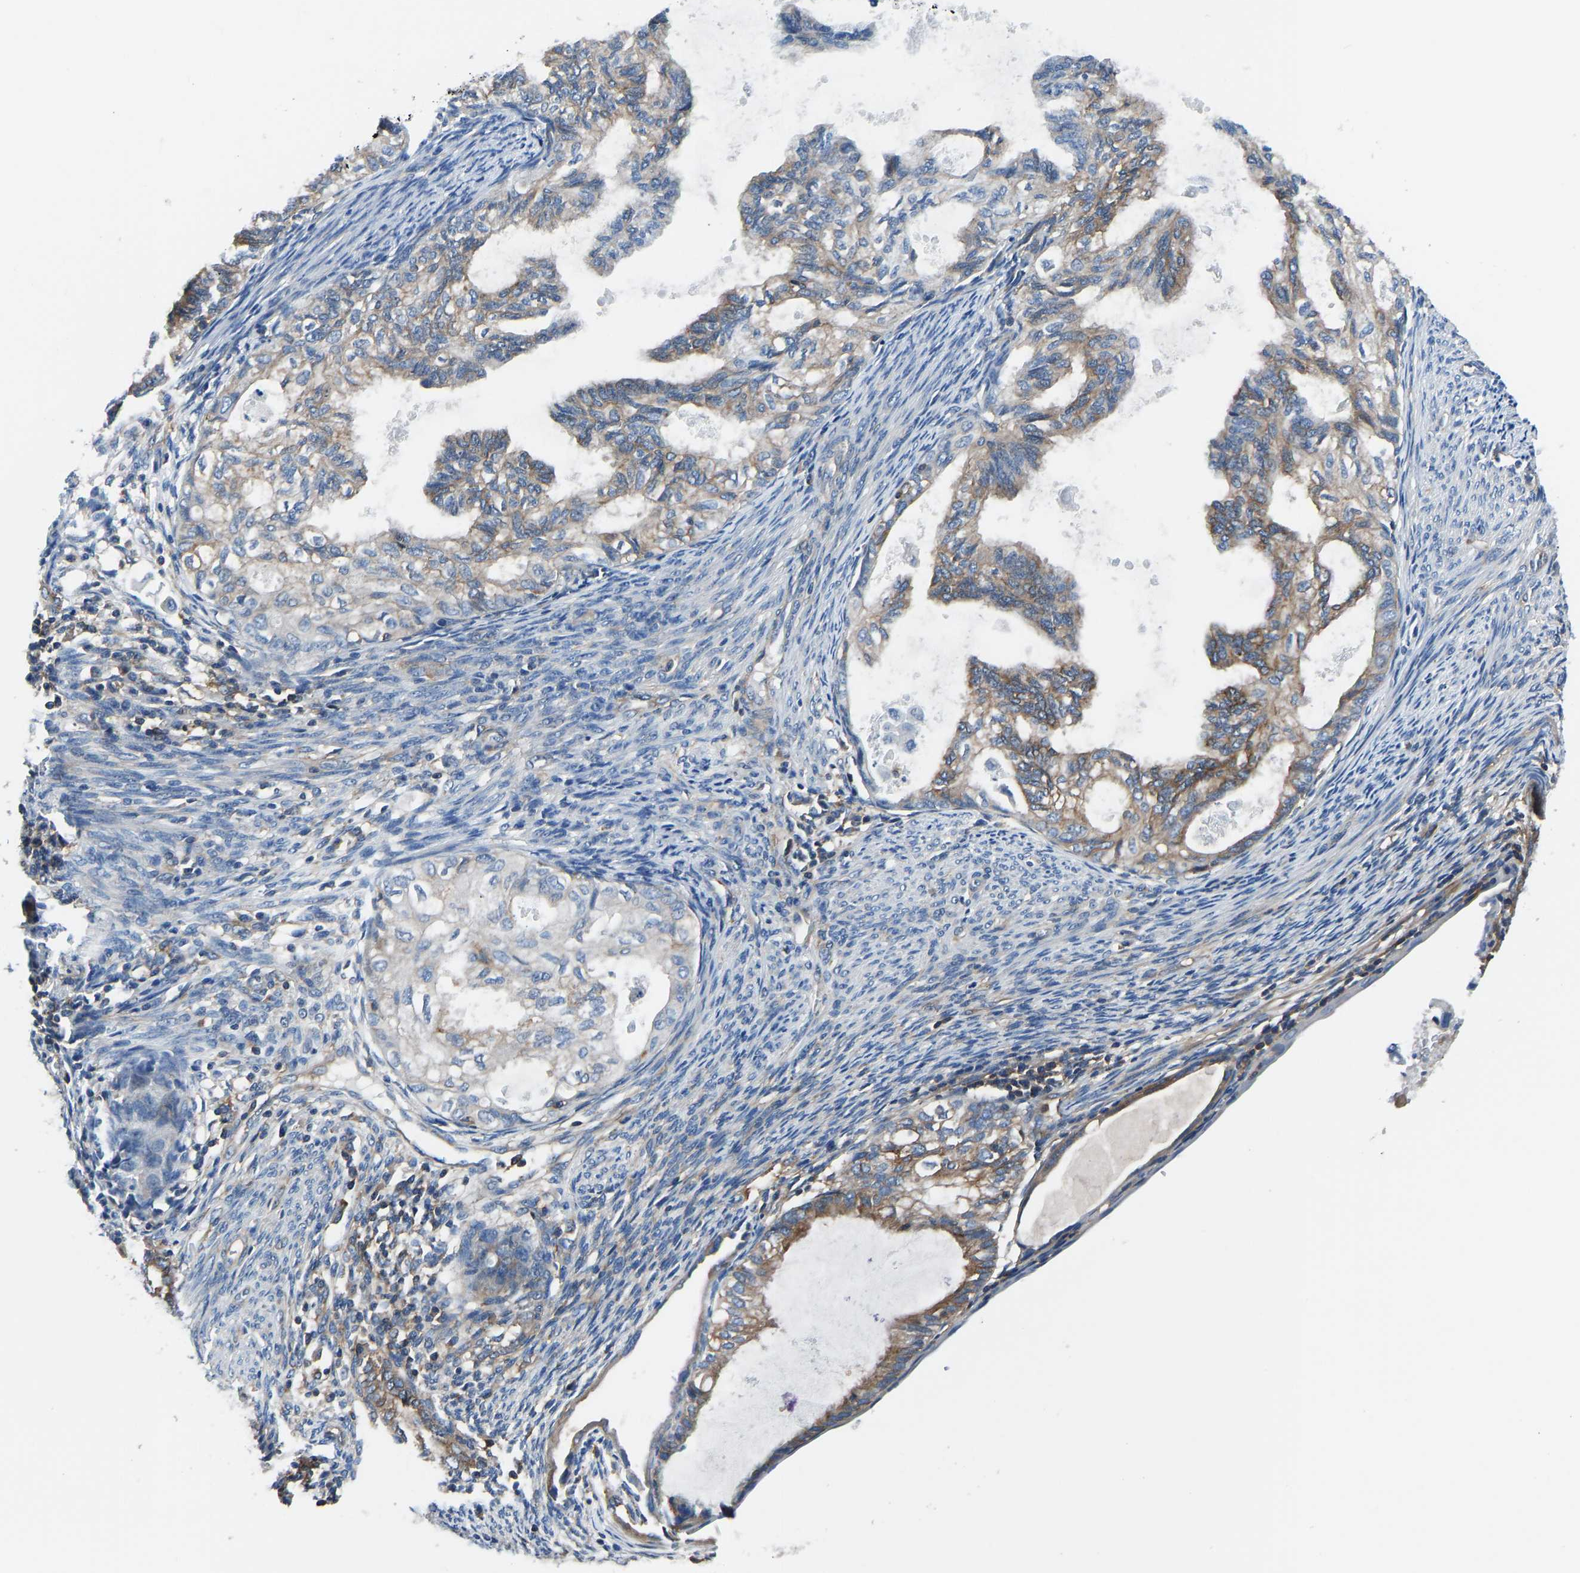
{"staining": {"intensity": "moderate", "quantity": "<25%", "location": "cytoplasmic/membranous"}, "tissue": "cervical cancer", "cell_type": "Tumor cells", "image_type": "cancer", "snomed": [{"axis": "morphology", "description": "Normal tissue, NOS"}, {"axis": "morphology", "description": "Adenocarcinoma, NOS"}, {"axis": "topography", "description": "Cervix"}, {"axis": "topography", "description": "Endometrium"}], "caption": "Tumor cells demonstrate low levels of moderate cytoplasmic/membranous positivity in approximately <25% of cells in adenocarcinoma (cervical). (Brightfield microscopy of DAB IHC at high magnification).", "gene": "PRKAR1A", "patient": {"sex": "female", "age": 86}}